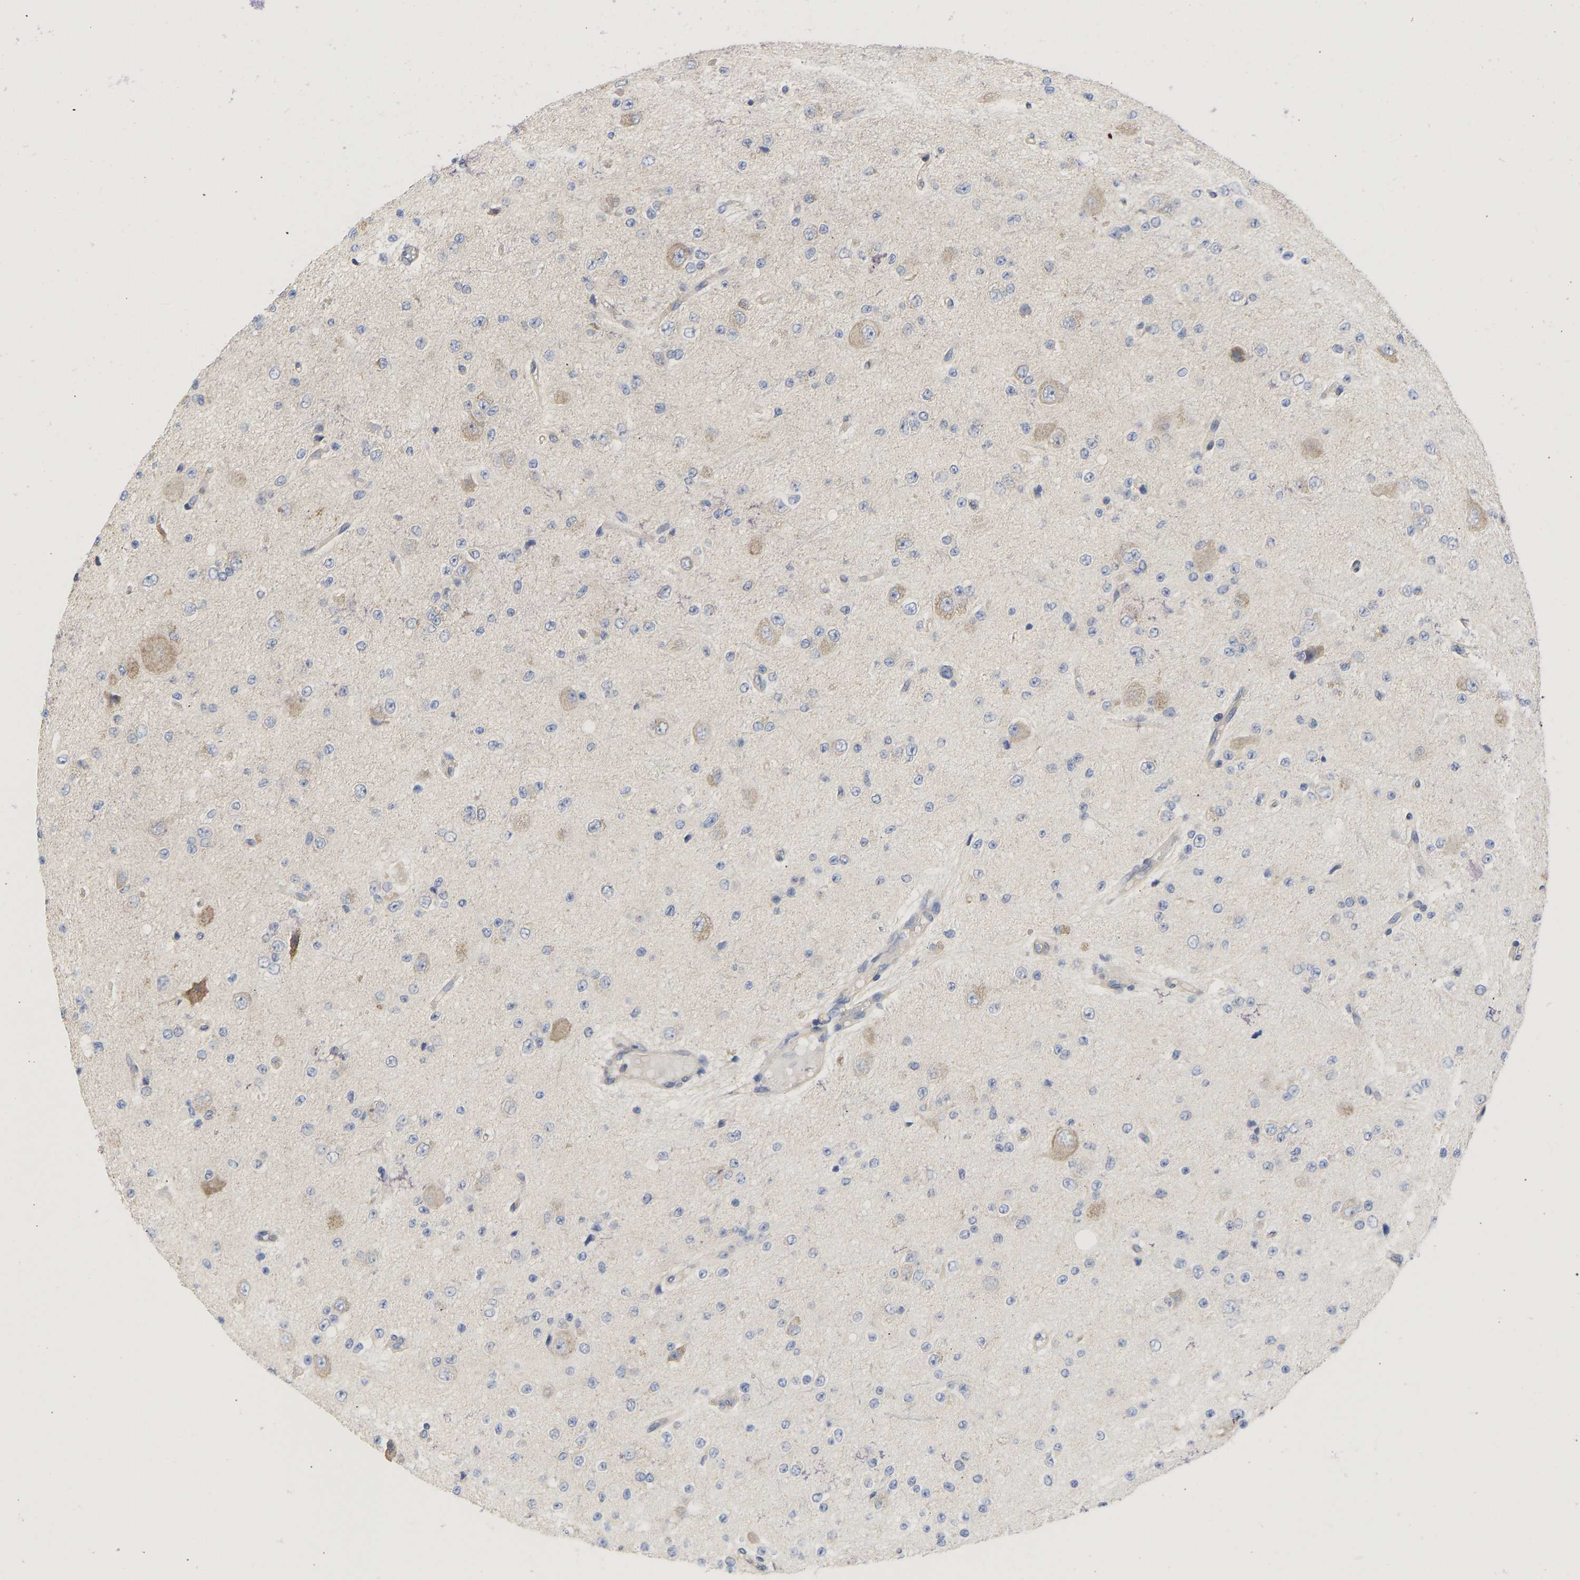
{"staining": {"intensity": "moderate", "quantity": "<25%", "location": "cytoplasmic/membranous"}, "tissue": "glioma", "cell_type": "Tumor cells", "image_type": "cancer", "snomed": [{"axis": "morphology", "description": "Glioma, malignant, High grade"}, {"axis": "topography", "description": "pancreas cauda"}], "caption": "High-magnification brightfield microscopy of glioma stained with DAB (3,3'-diaminobenzidine) (brown) and counterstained with hematoxylin (blue). tumor cells exhibit moderate cytoplasmic/membranous expression is seen in about<25% of cells. The protein is shown in brown color, while the nuclei are stained blue.", "gene": "MAP2K3", "patient": {"sex": "male", "age": 60}}